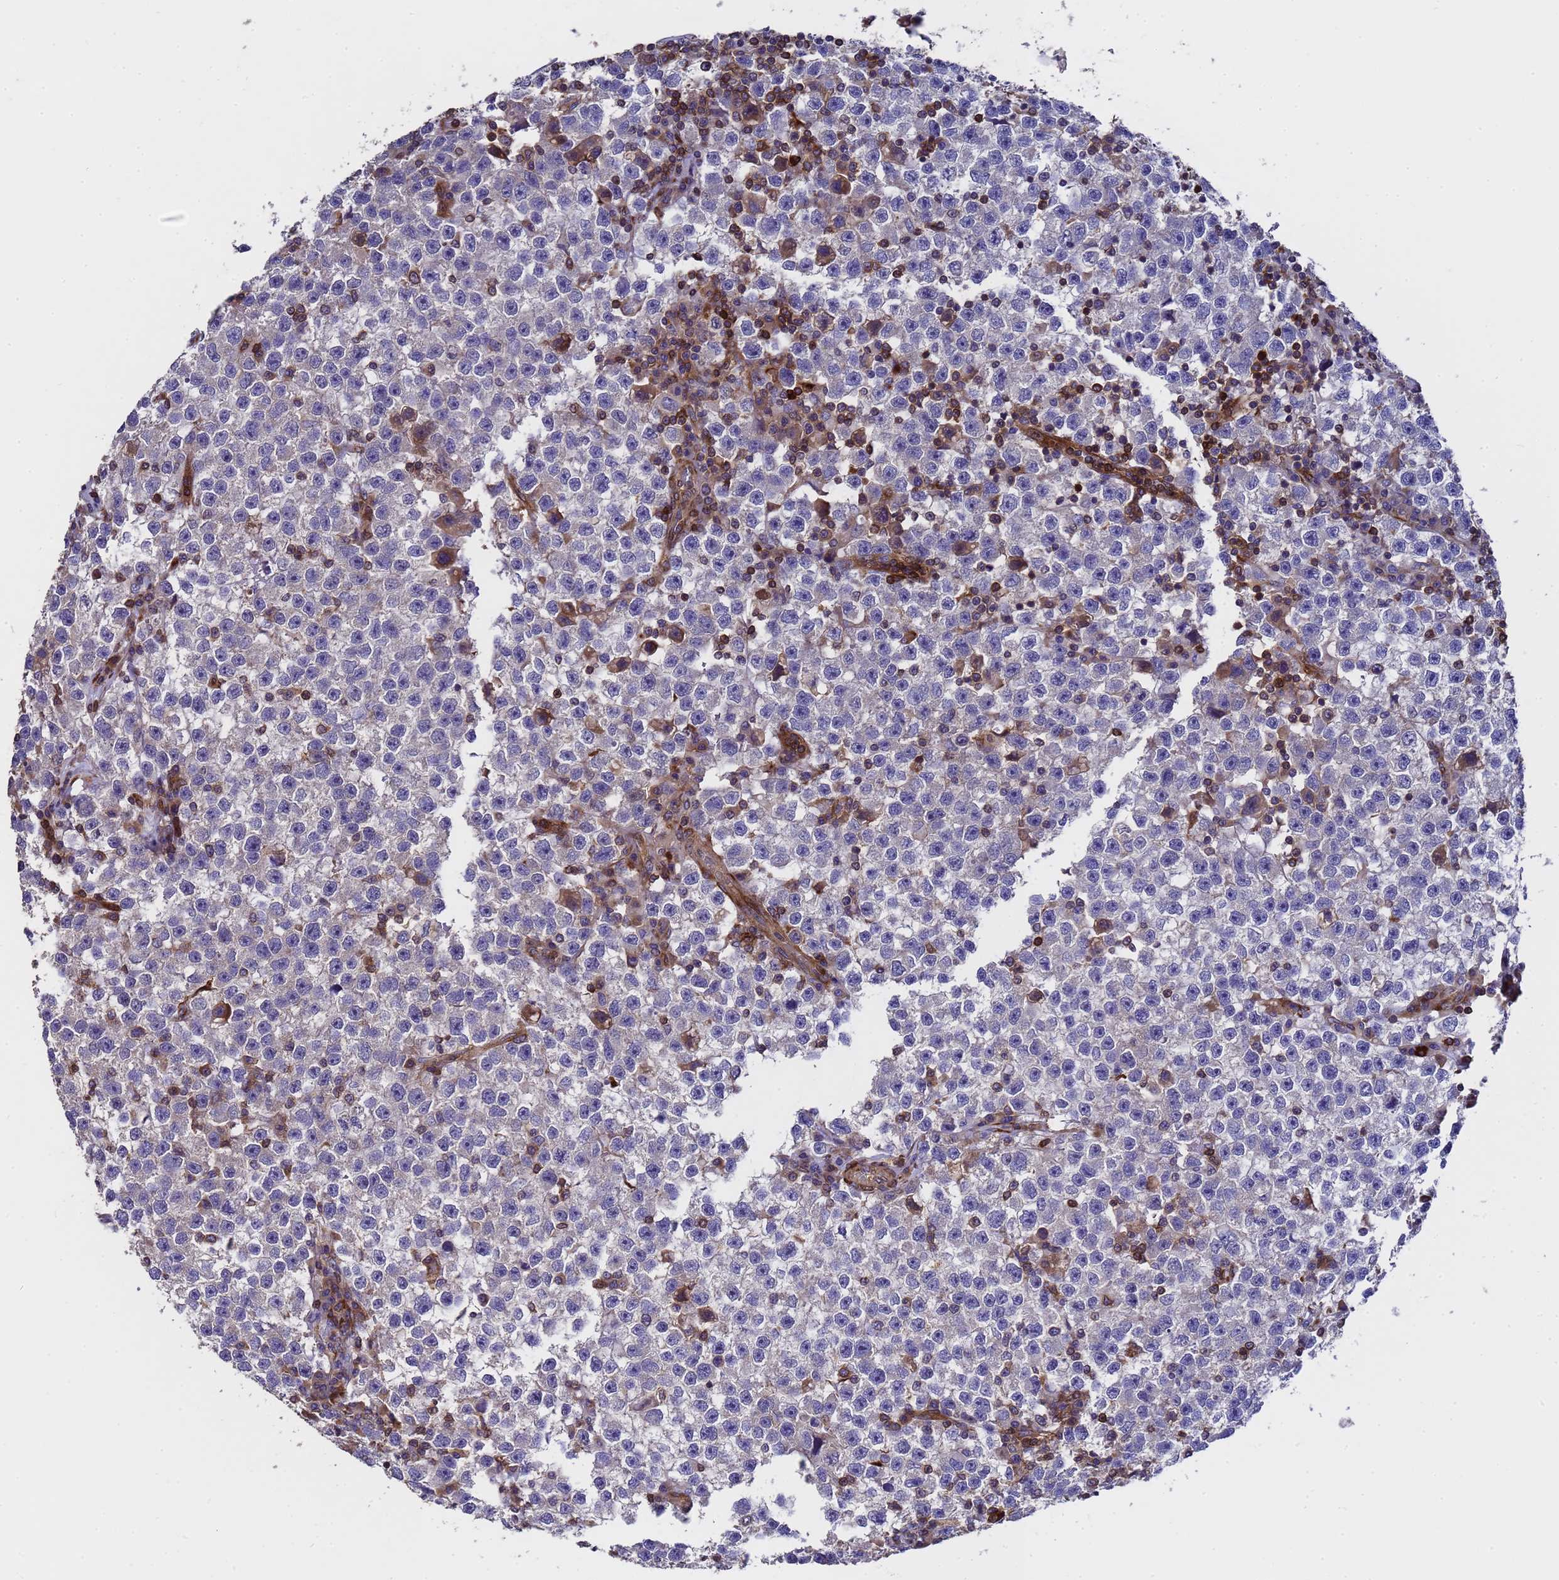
{"staining": {"intensity": "weak", "quantity": "<25%", "location": "cytoplasmic/membranous"}, "tissue": "testis cancer", "cell_type": "Tumor cells", "image_type": "cancer", "snomed": [{"axis": "morphology", "description": "Seminoma, NOS"}, {"axis": "topography", "description": "Testis"}], "caption": "Human testis cancer stained for a protein using IHC displays no positivity in tumor cells.", "gene": "MOCS1", "patient": {"sex": "male", "age": 22}}